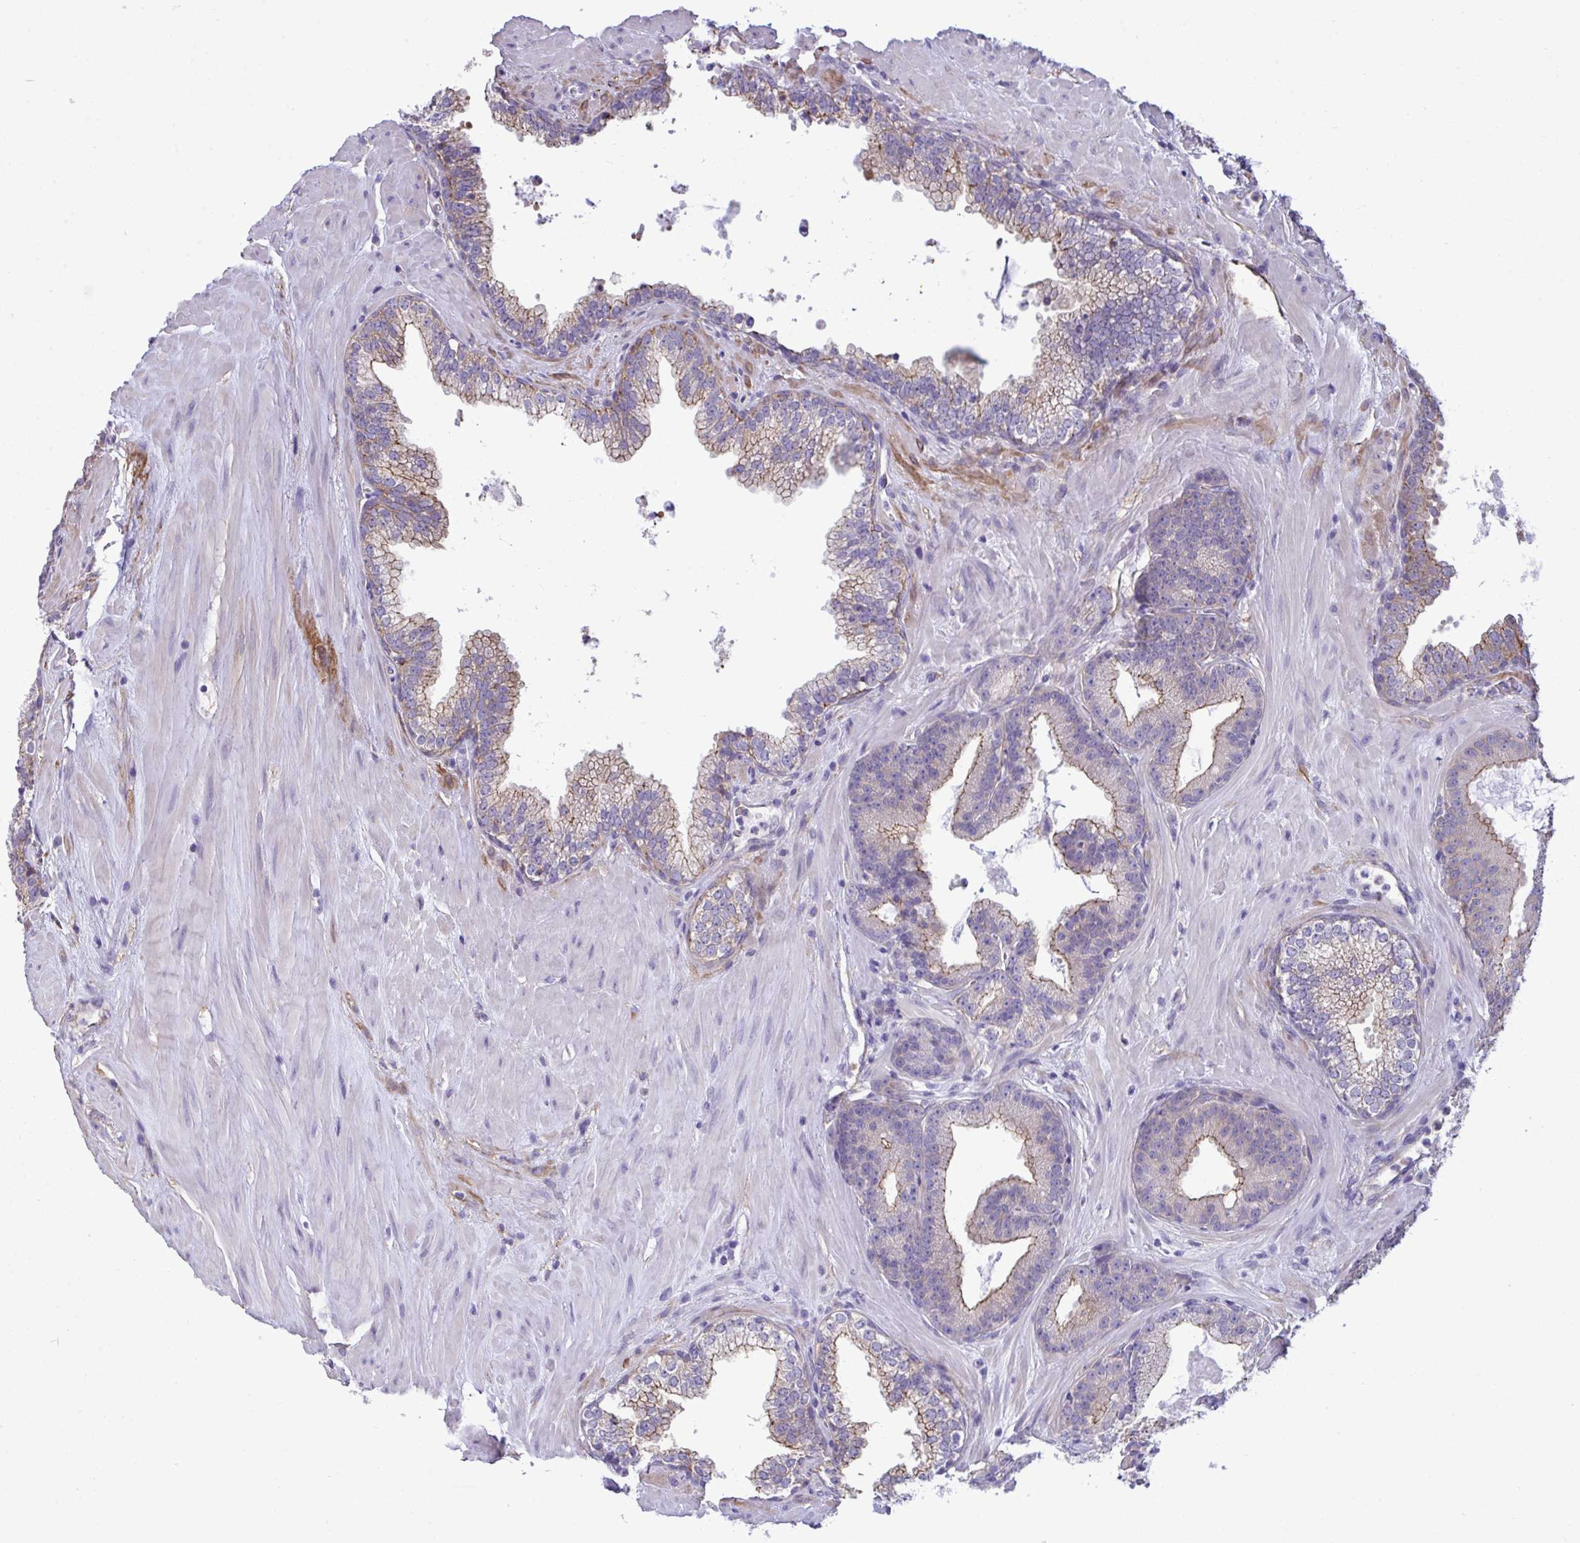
{"staining": {"intensity": "moderate", "quantity": "<25%", "location": "cytoplasmic/membranous"}, "tissue": "prostate cancer", "cell_type": "Tumor cells", "image_type": "cancer", "snomed": [{"axis": "morphology", "description": "Adenocarcinoma, High grade"}, {"axis": "topography", "description": "Prostate"}], "caption": "This image demonstrates immunohistochemistry staining of human adenocarcinoma (high-grade) (prostate), with low moderate cytoplasmic/membranous expression in approximately <25% of tumor cells.", "gene": "MYH10", "patient": {"sex": "male", "age": 65}}